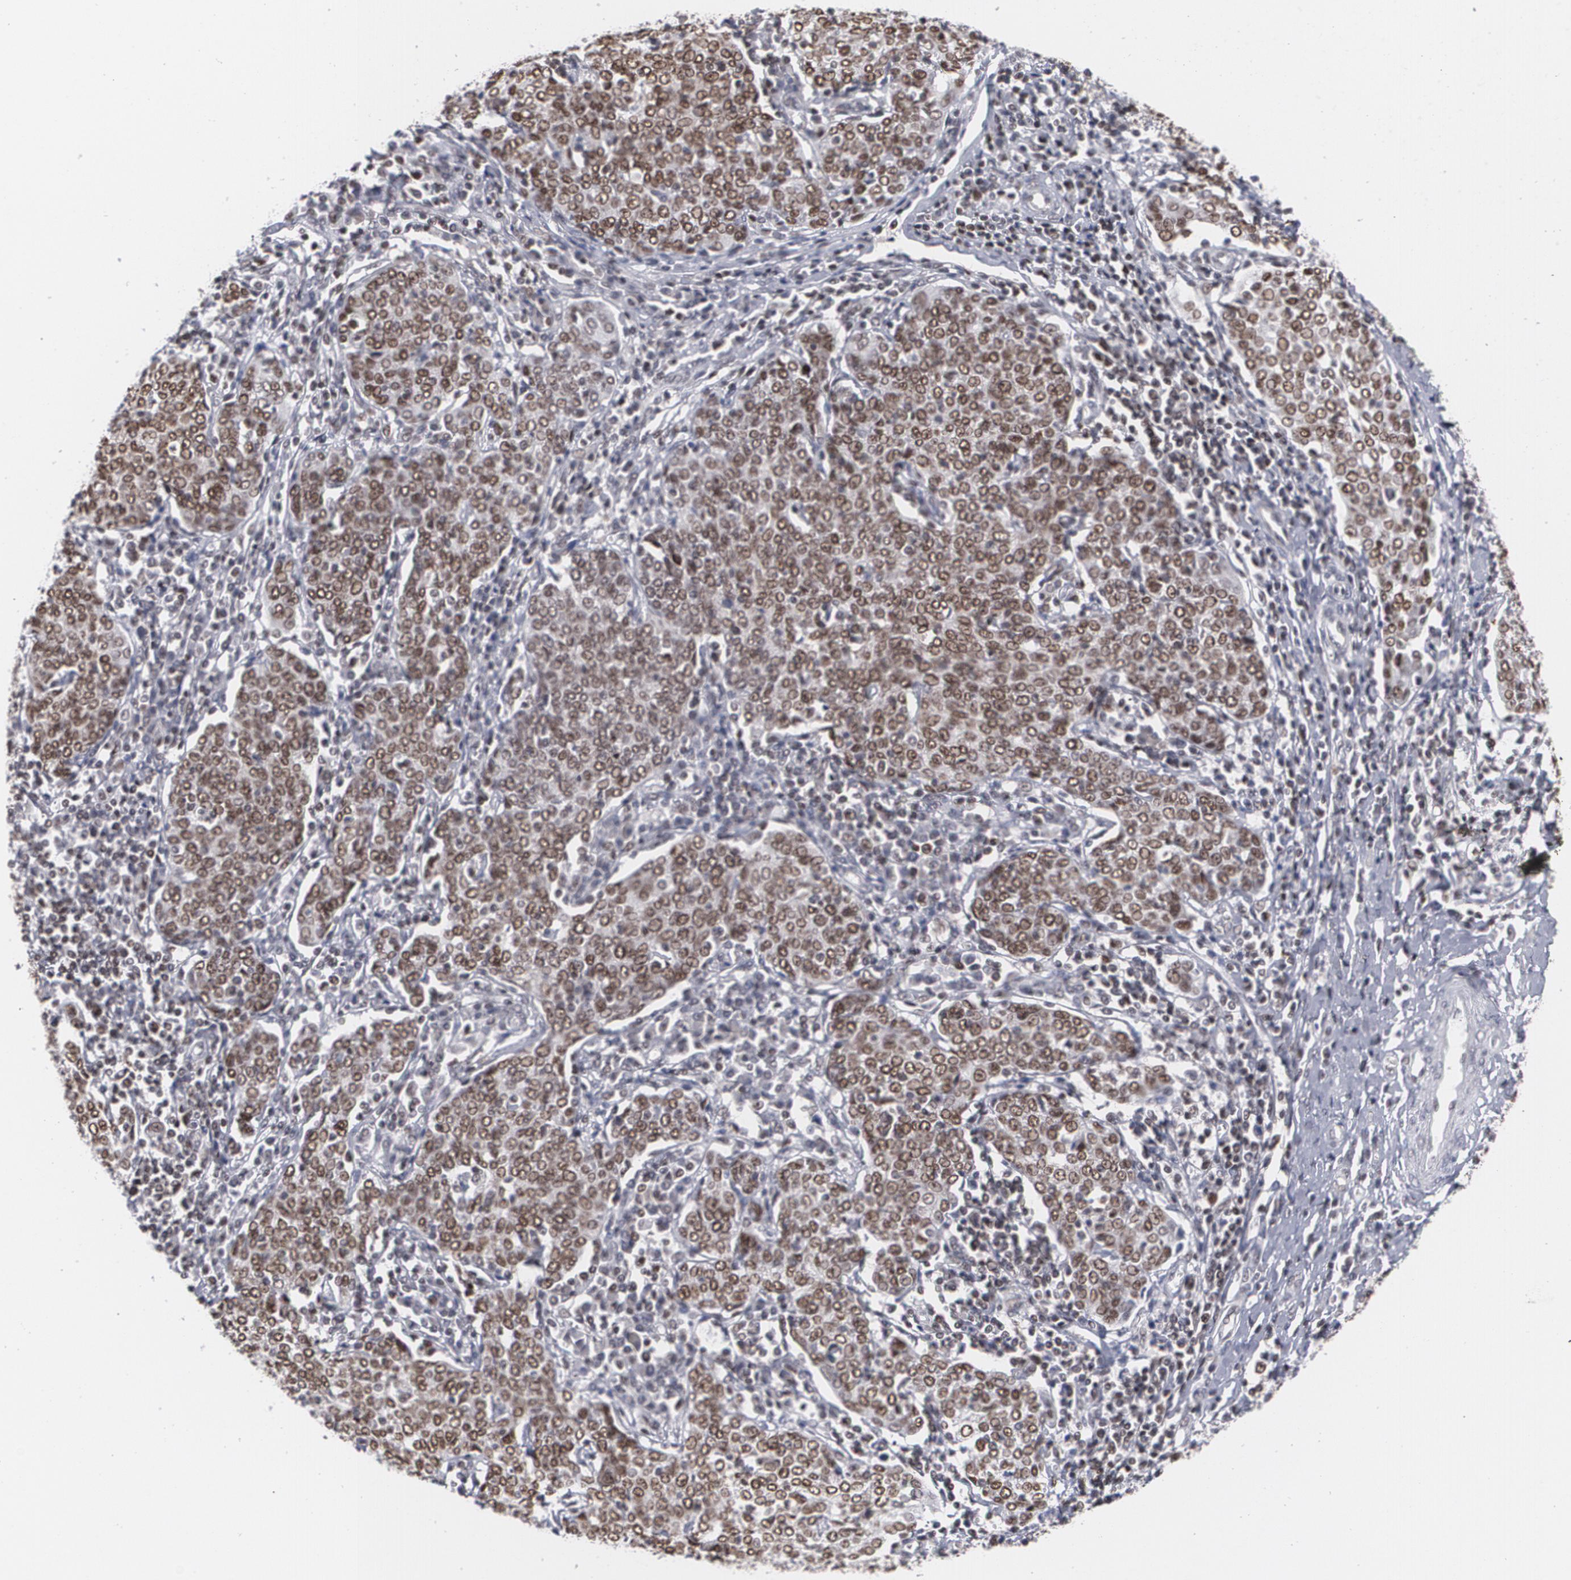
{"staining": {"intensity": "moderate", "quantity": ">75%", "location": "nuclear"}, "tissue": "cervical cancer", "cell_type": "Tumor cells", "image_type": "cancer", "snomed": [{"axis": "morphology", "description": "Squamous cell carcinoma, NOS"}, {"axis": "topography", "description": "Cervix"}], "caption": "Cervical cancer stained for a protein (brown) demonstrates moderate nuclear positive expression in approximately >75% of tumor cells.", "gene": "MCL1", "patient": {"sex": "female", "age": 40}}